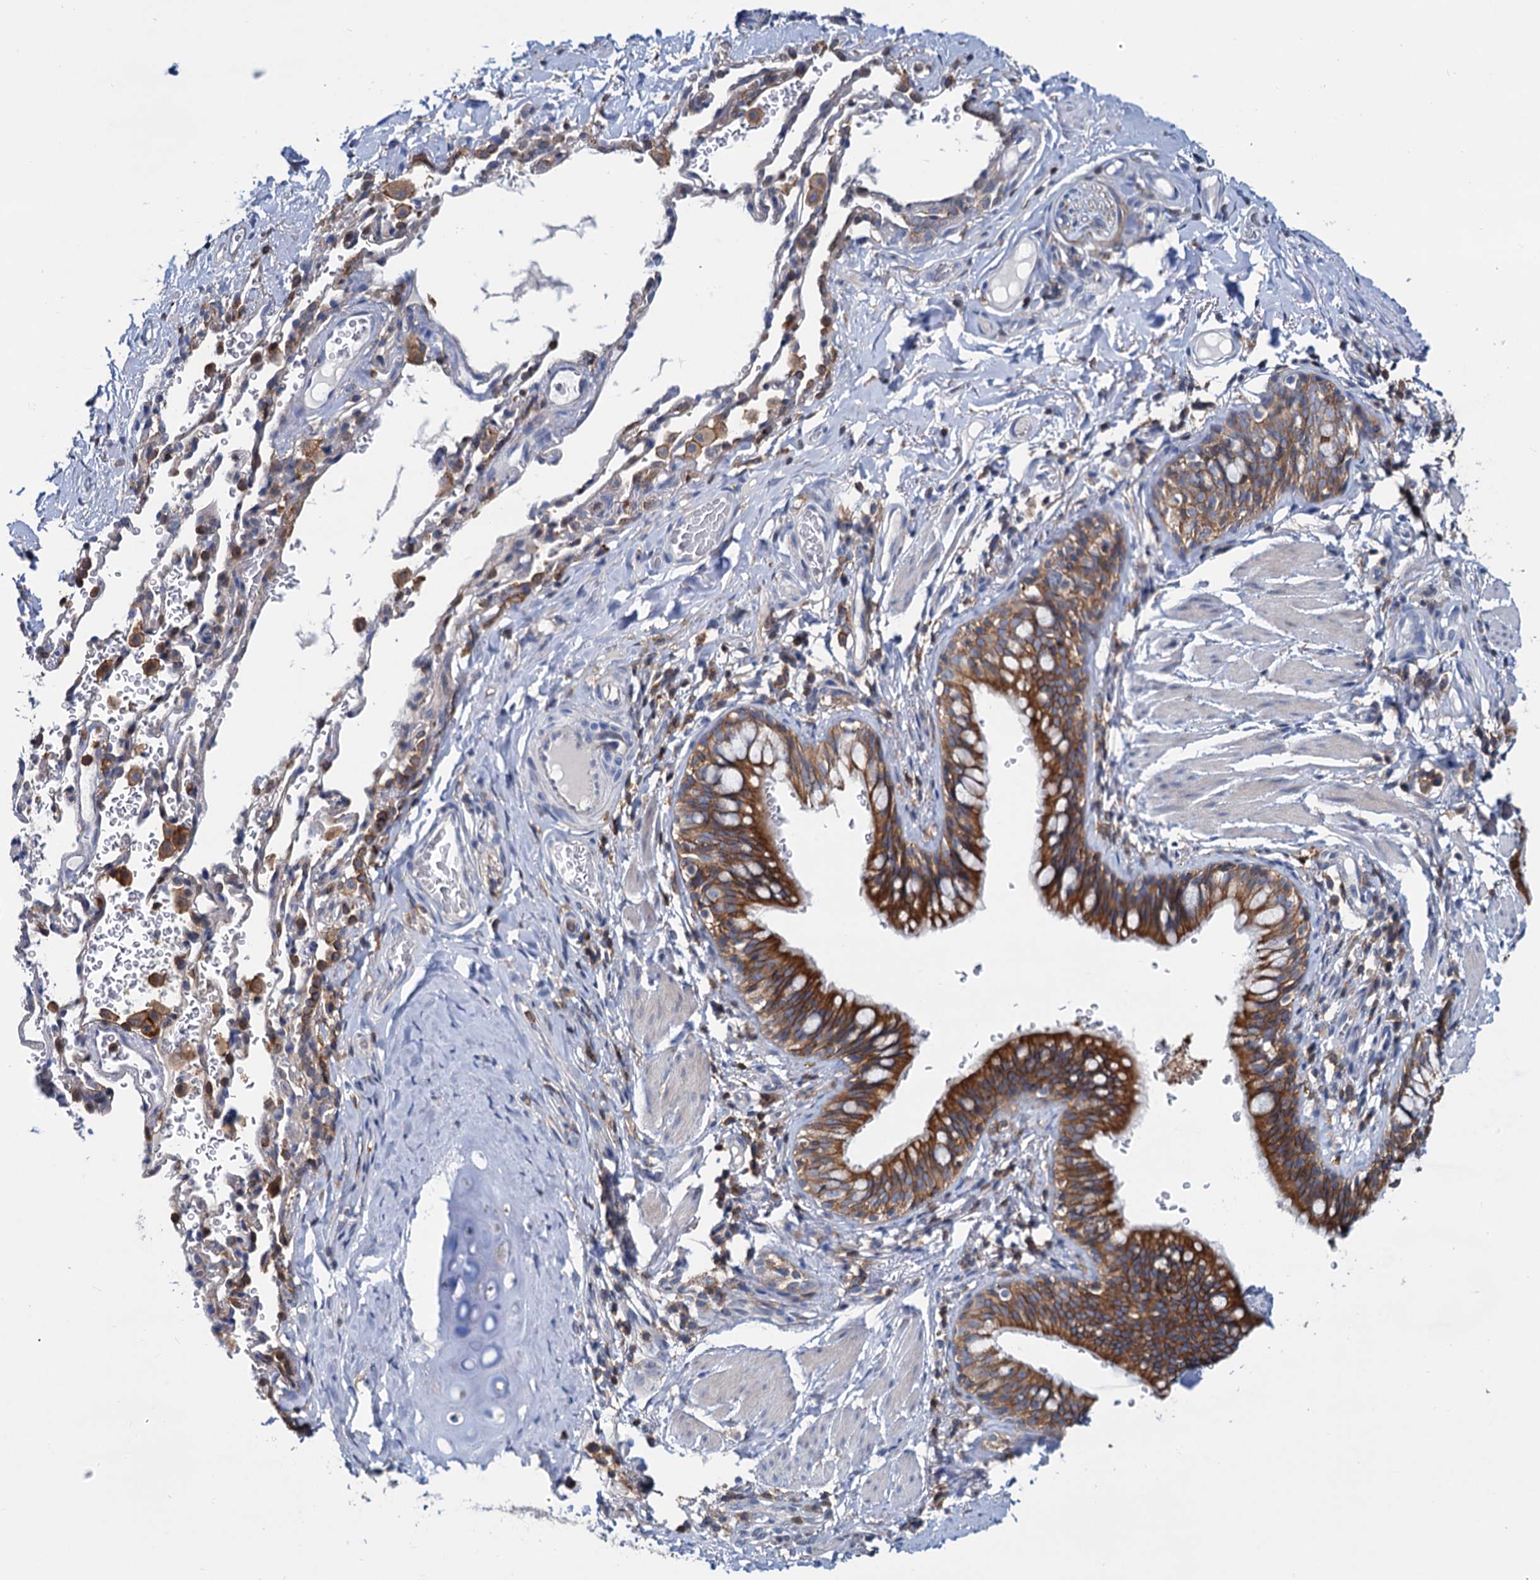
{"staining": {"intensity": "strong", "quantity": ">75%", "location": "cytoplasmic/membranous"}, "tissue": "bronchus", "cell_type": "Respiratory epithelial cells", "image_type": "normal", "snomed": [{"axis": "morphology", "description": "Normal tissue, NOS"}, {"axis": "topography", "description": "Cartilage tissue"}, {"axis": "topography", "description": "Bronchus"}], "caption": "Immunohistochemical staining of unremarkable bronchus demonstrates high levels of strong cytoplasmic/membranous staining in about >75% of respiratory epithelial cells.", "gene": "LRCH4", "patient": {"sex": "female", "age": 36}}